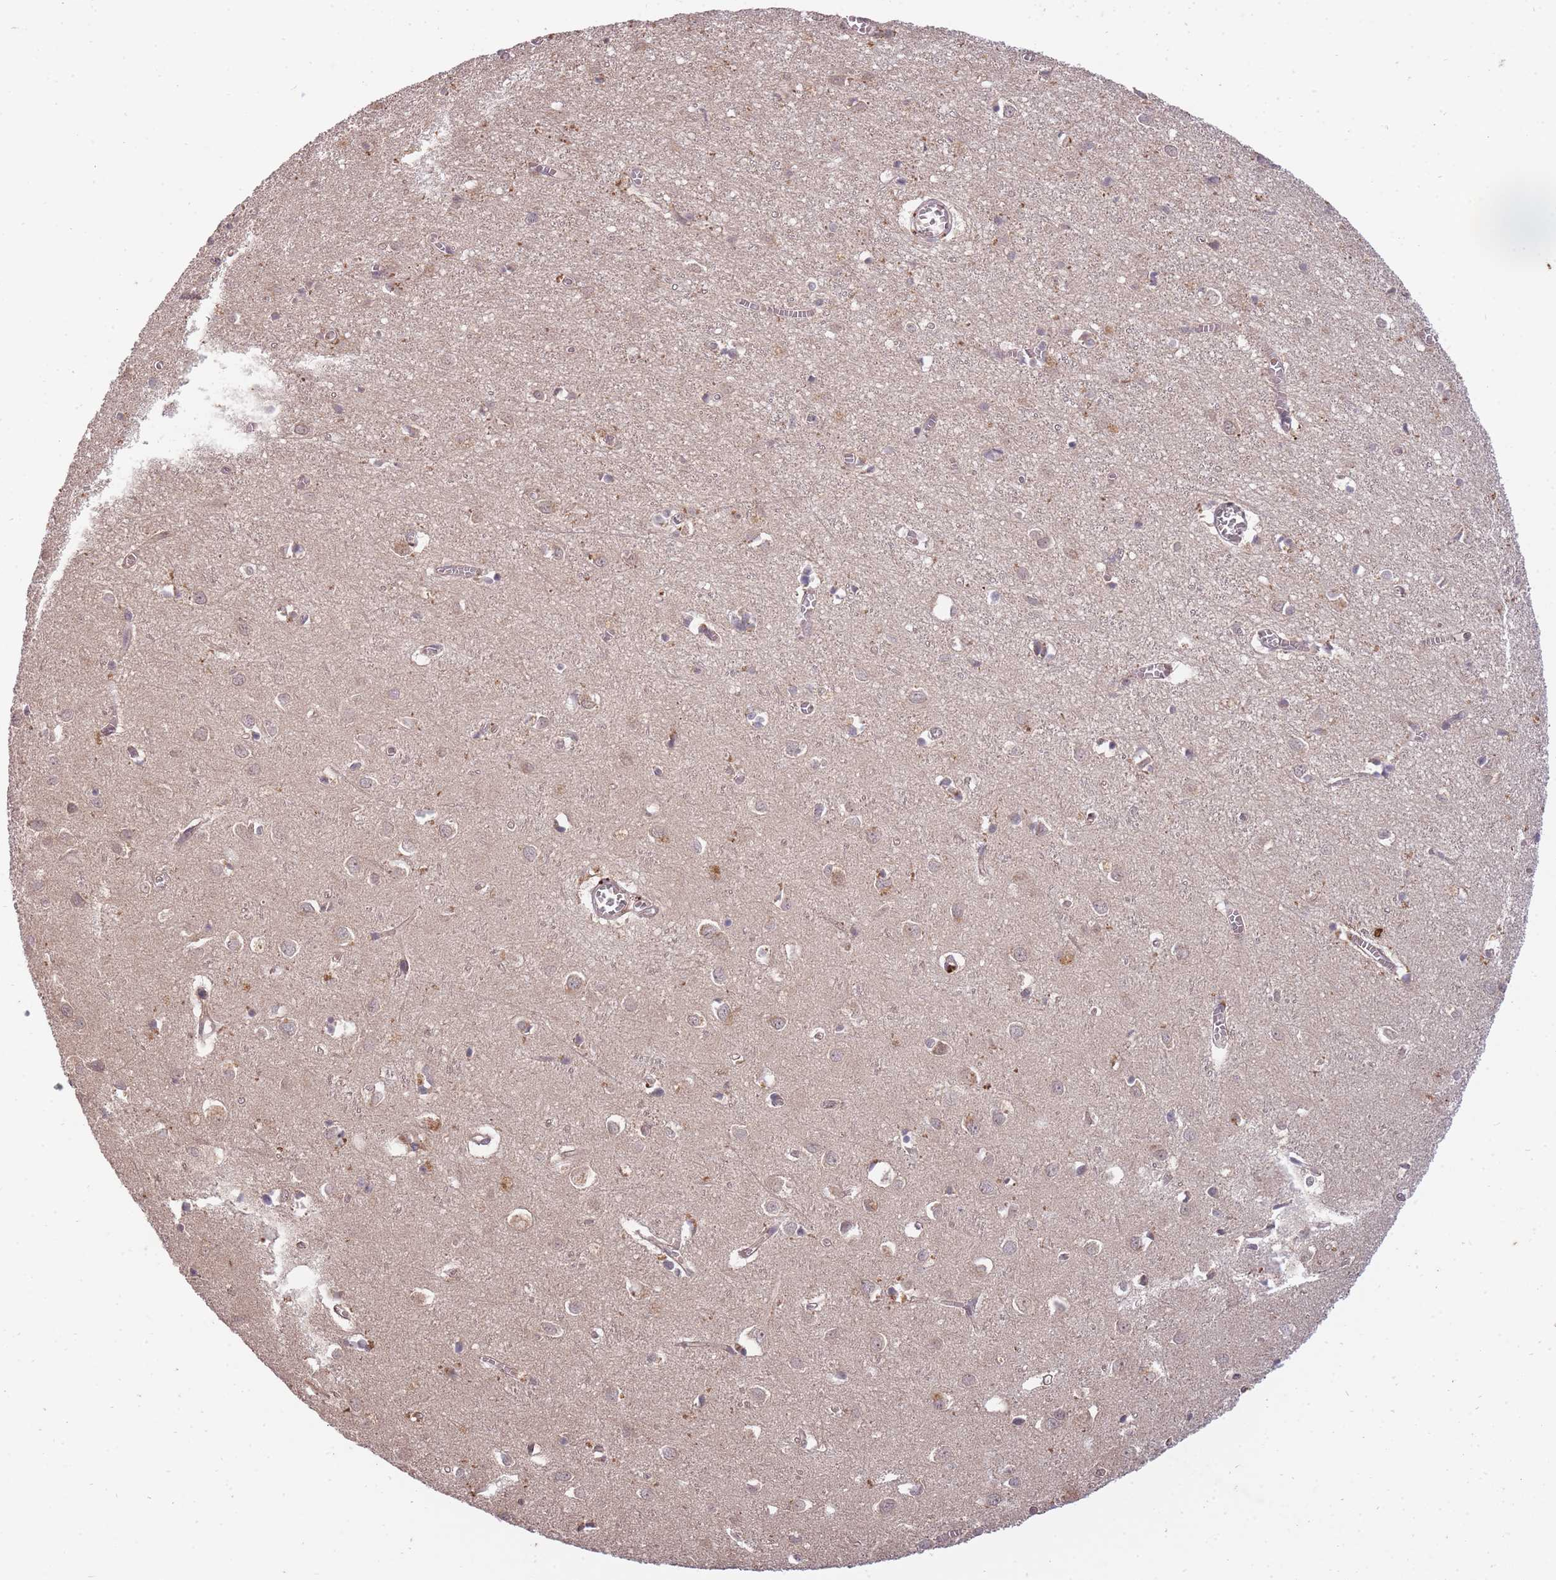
{"staining": {"intensity": "negative", "quantity": "none", "location": "none"}, "tissue": "cerebral cortex", "cell_type": "Endothelial cells", "image_type": "normal", "snomed": [{"axis": "morphology", "description": "Normal tissue, NOS"}, {"axis": "topography", "description": "Cerebral cortex"}], "caption": "IHC histopathology image of benign cerebral cortex: human cerebral cortex stained with DAB (3,3'-diaminobenzidine) exhibits no significant protein expression in endothelial cells. The staining is performed using DAB brown chromogen with nuclei counter-stained in using hematoxylin.", "gene": "SMC6", "patient": {"sex": "female", "age": 64}}